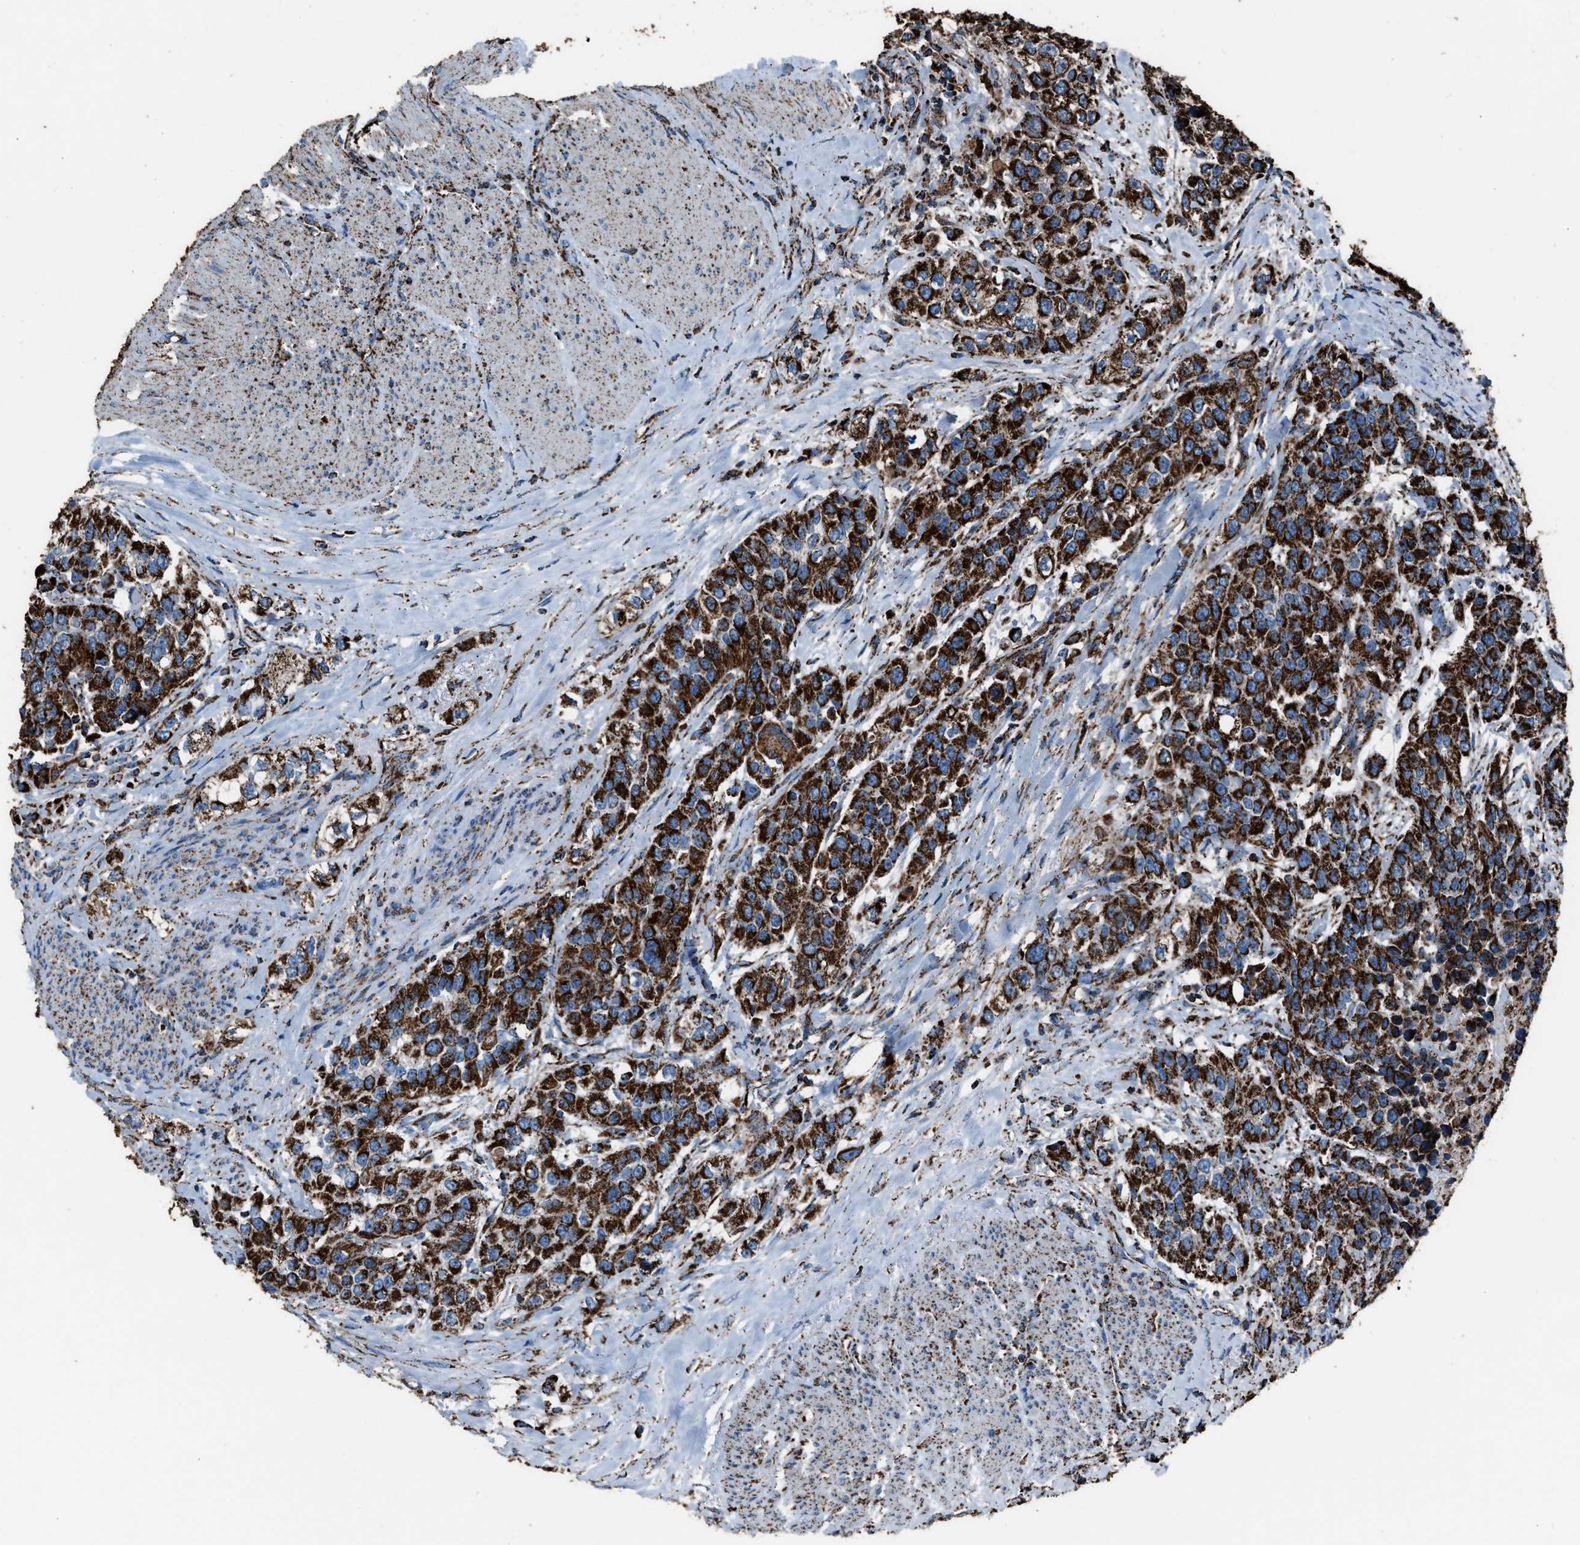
{"staining": {"intensity": "strong", "quantity": ">75%", "location": "cytoplasmic/membranous"}, "tissue": "urothelial cancer", "cell_type": "Tumor cells", "image_type": "cancer", "snomed": [{"axis": "morphology", "description": "Urothelial carcinoma, High grade"}, {"axis": "topography", "description": "Urinary bladder"}], "caption": "Urothelial cancer stained with a protein marker demonstrates strong staining in tumor cells.", "gene": "MDH2", "patient": {"sex": "female", "age": 80}}